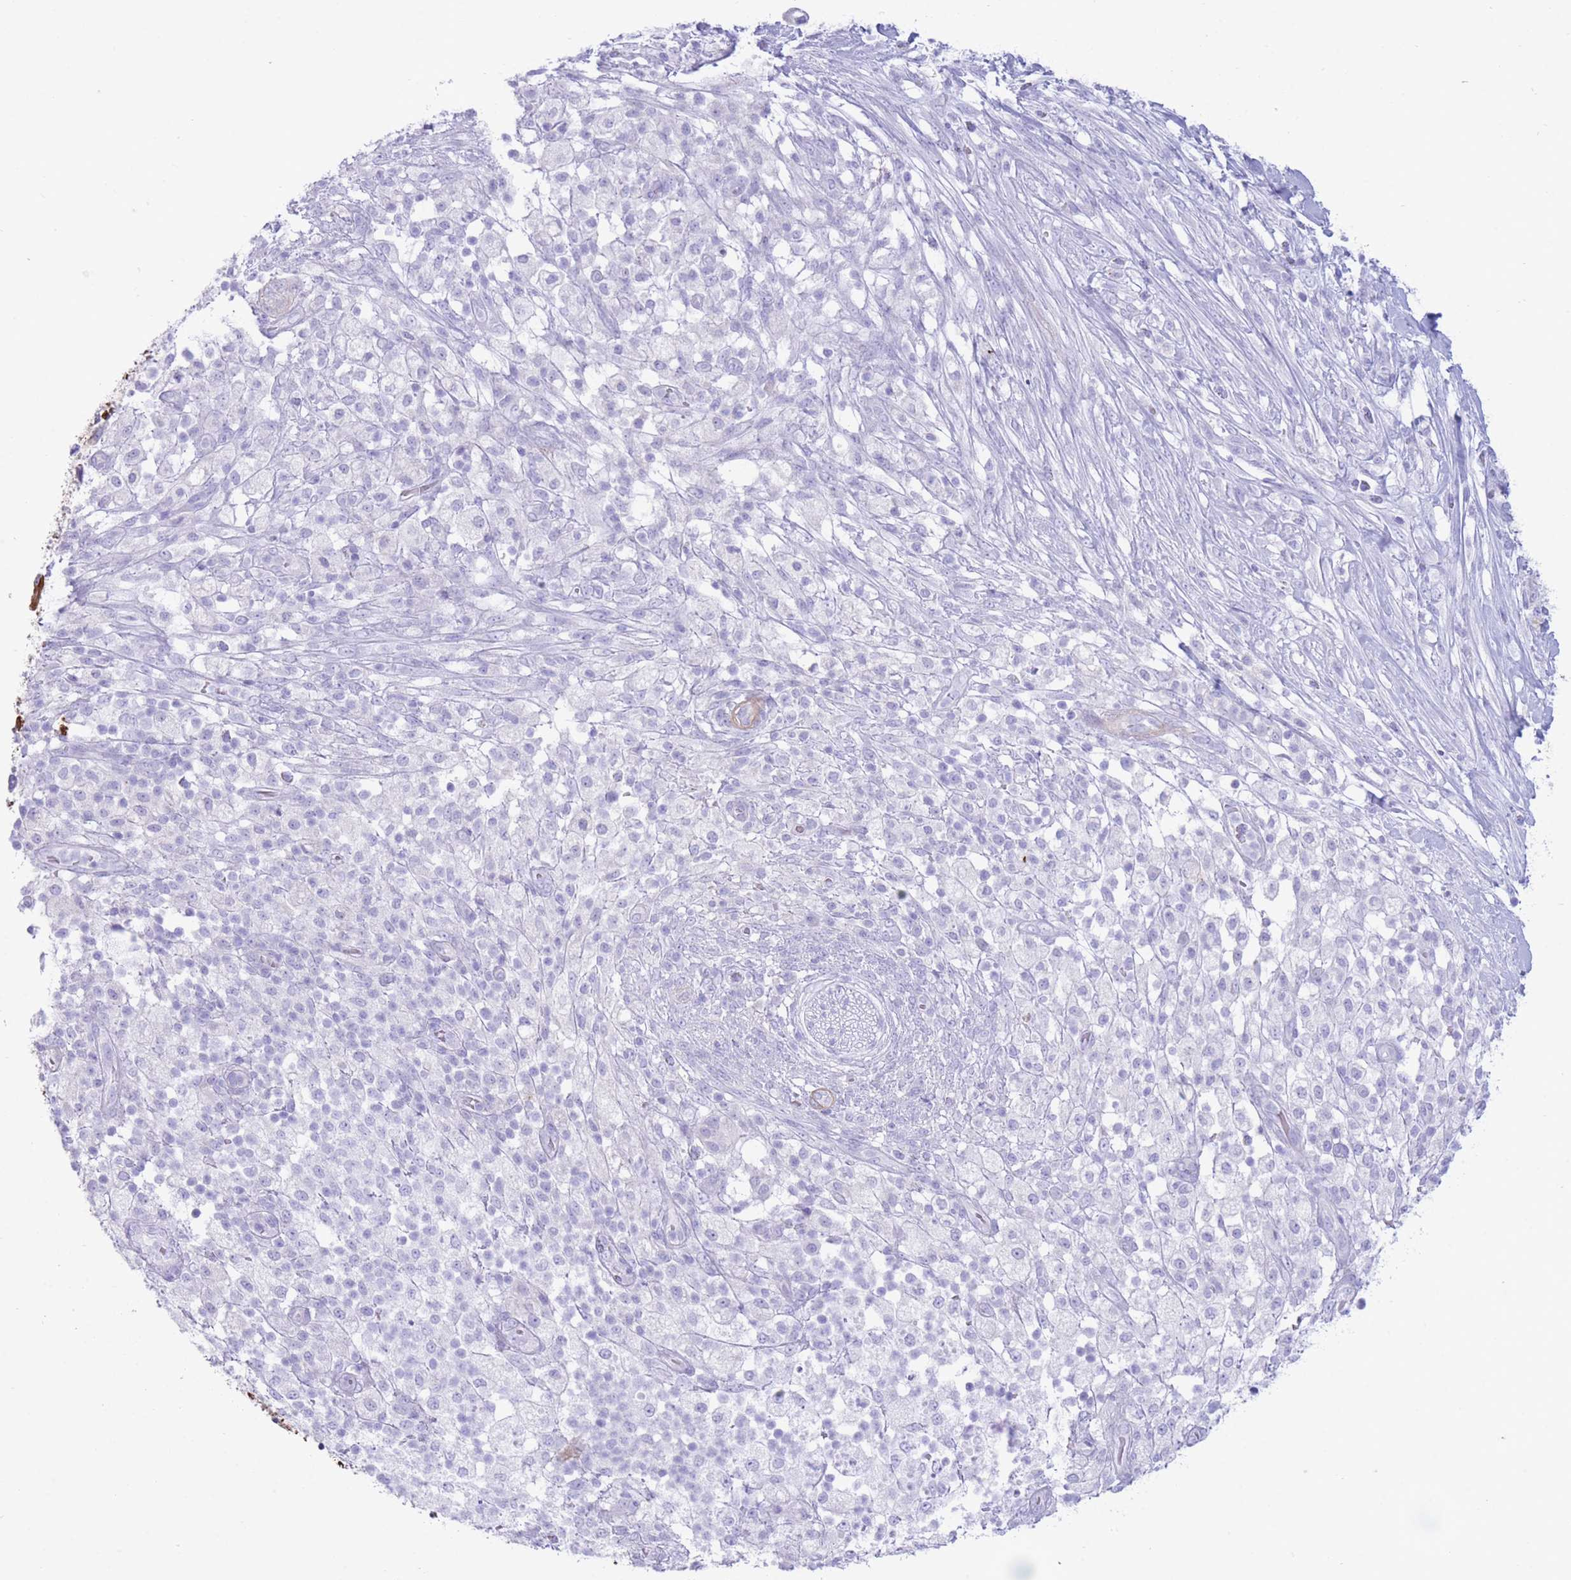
{"staining": {"intensity": "negative", "quantity": "none", "location": "none"}, "tissue": "pancreatic cancer", "cell_type": "Tumor cells", "image_type": "cancer", "snomed": [{"axis": "morphology", "description": "Adenocarcinoma, NOS"}, {"axis": "topography", "description": "Pancreas"}], "caption": "Tumor cells are negative for protein expression in human pancreatic cancer (adenocarcinoma).", "gene": "VWA8", "patient": {"sex": "female", "age": 72}}